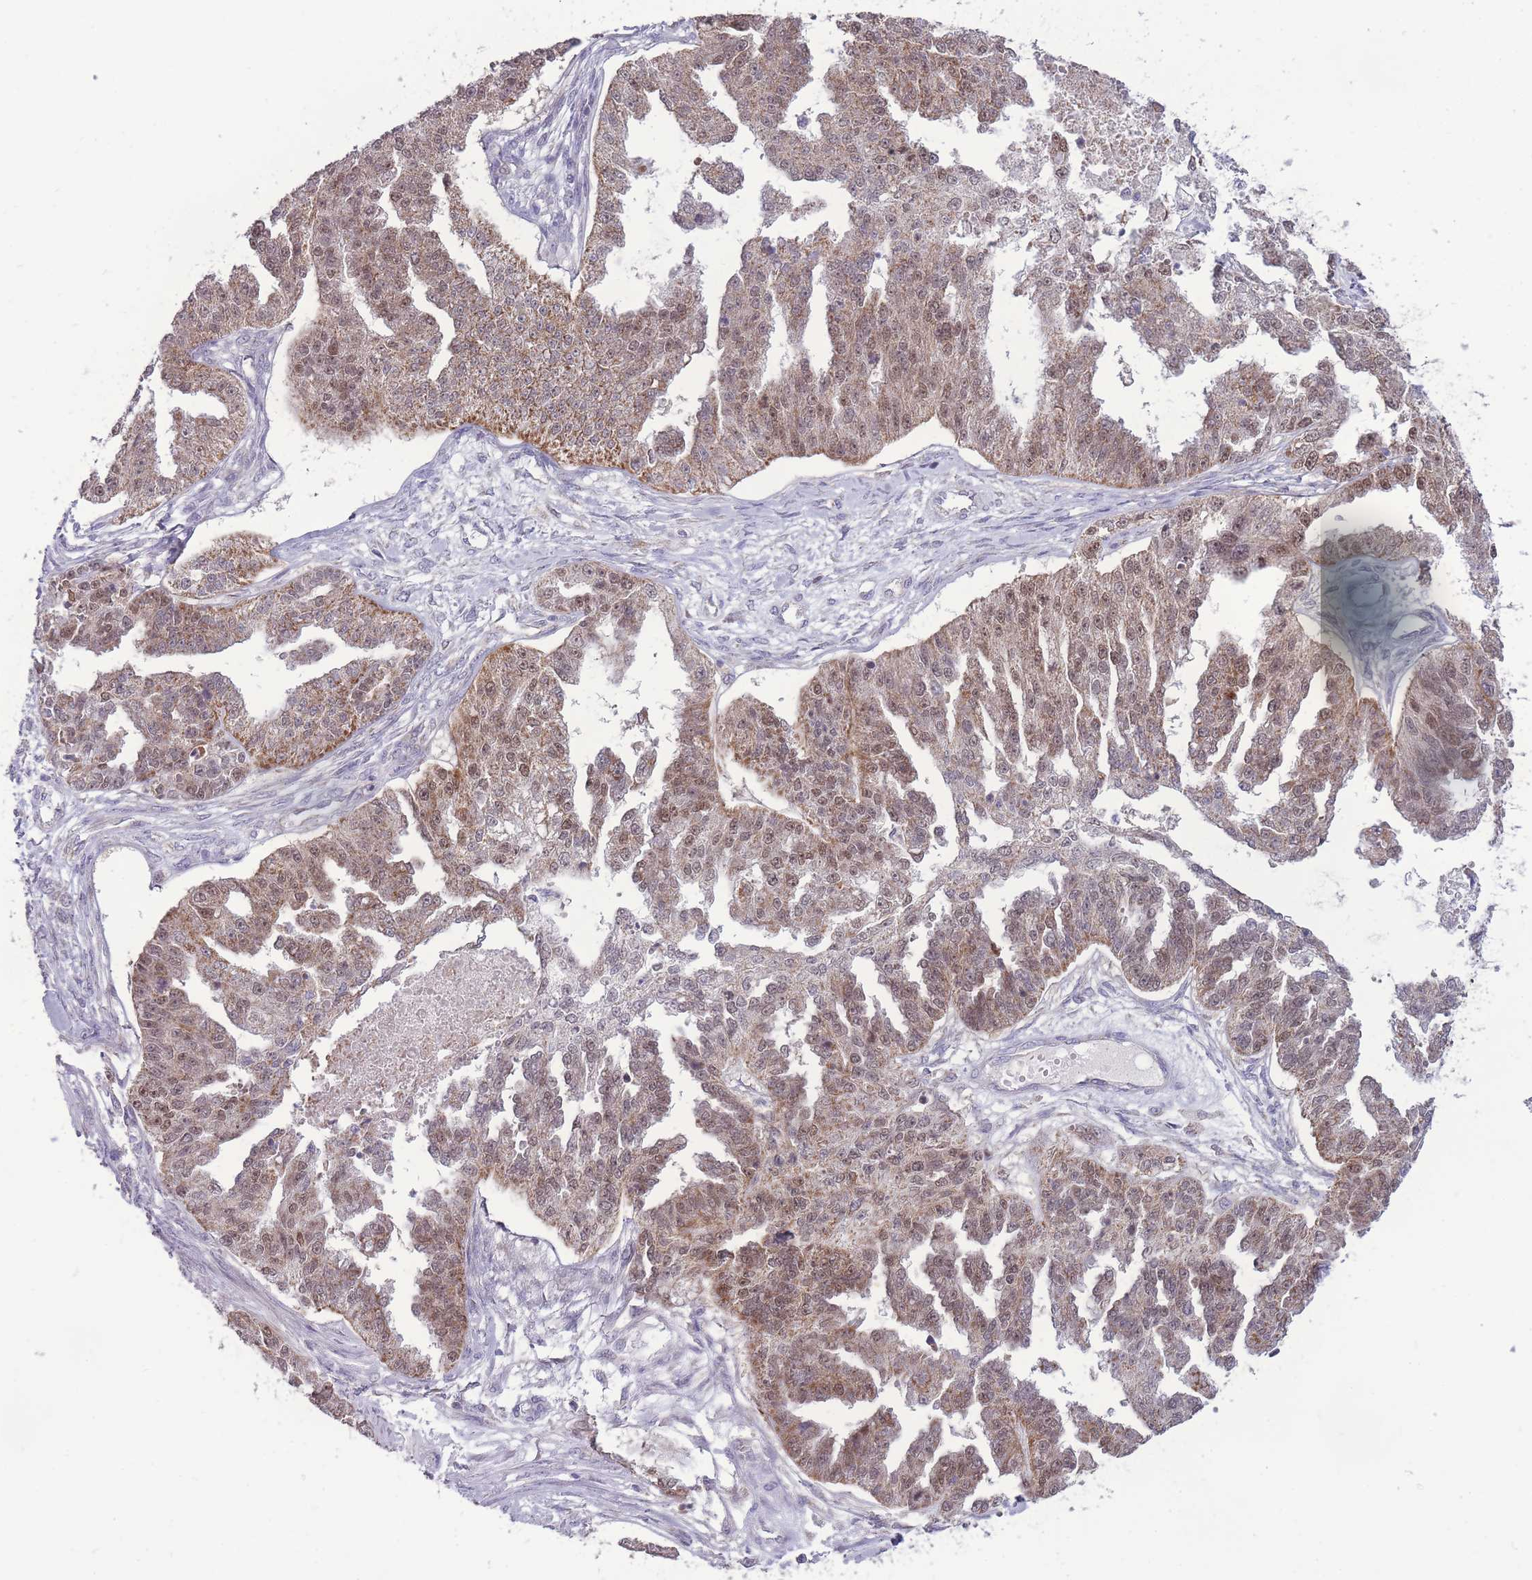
{"staining": {"intensity": "moderate", "quantity": ">75%", "location": "cytoplasmic/membranous,nuclear"}, "tissue": "ovarian cancer", "cell_type": "Tumor cells", "image_type": "cancer", "snomed": [{"axis": "morphology", "description": "Cystadenocarcinoma, serous, NOS"}, {"axis": "topography", "description": "Ovary"}], "caption": "Immunohistochemistry (IHC) (DAB (3,3'-diaminobenzidine)) staining of serous cystadenocarcinoma (ovarian) reveals moderate cytoplasmic/membranous and nuclear protein expression in approximately >75% of tumor cells.", "gene": "MCIDAS", "patient": {"sex": "female", "age": 58}}